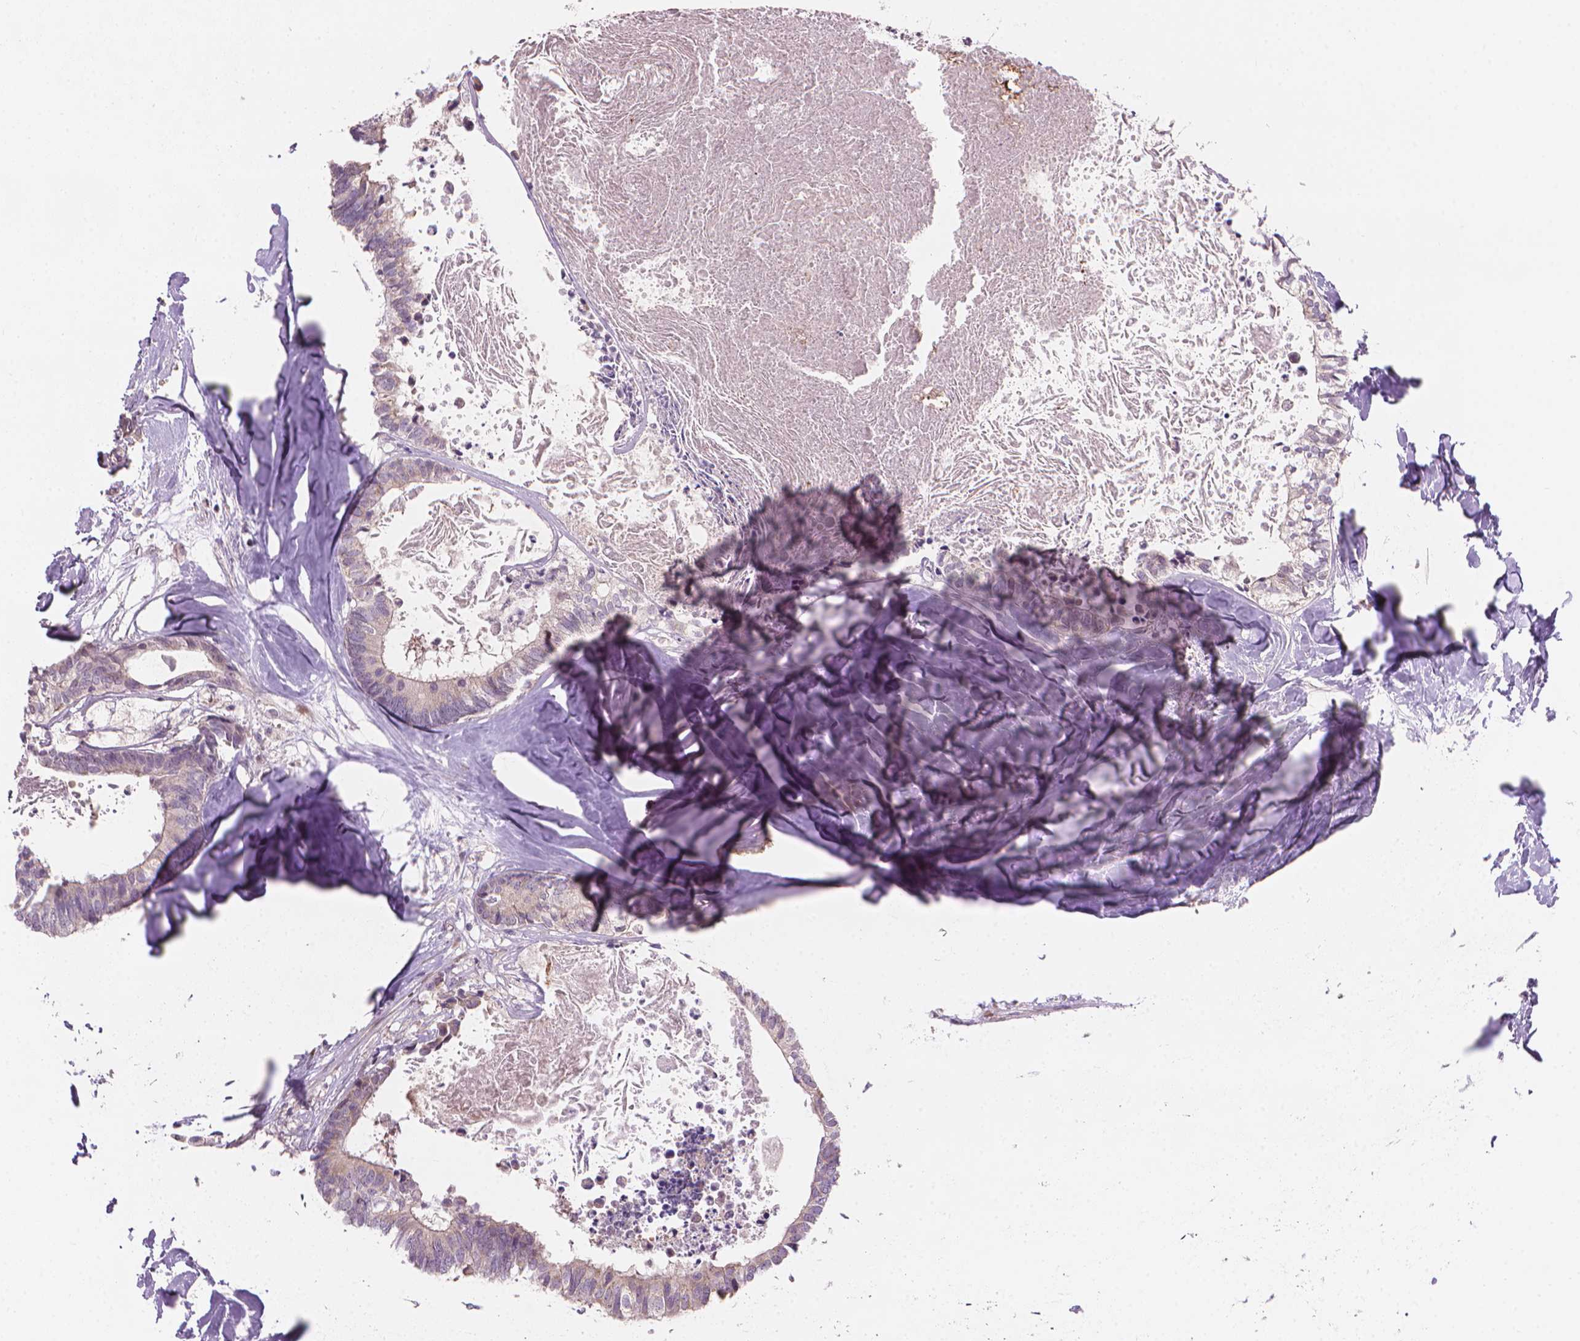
{"staining": {"intensity": "weak", "quantity": "<25%", "location": "cytoplasmic/membranous"}, "tissue": "colorectal cancer", "cell_type": "Tumor cells", "image_type": "cancer", "snomed": [{"axis": "morphology", "description": "Adenocarcinoma, NOS"}, {"axis": "topography", "description": "Colon"}, {"axis": "topography", "description": "Rectum"}], "caption": "Tumor cells show no significant expression in colorectal adenocarcinoma.", "gene": "IFFO1", "patient": {"sex": "male", "age": 57}}